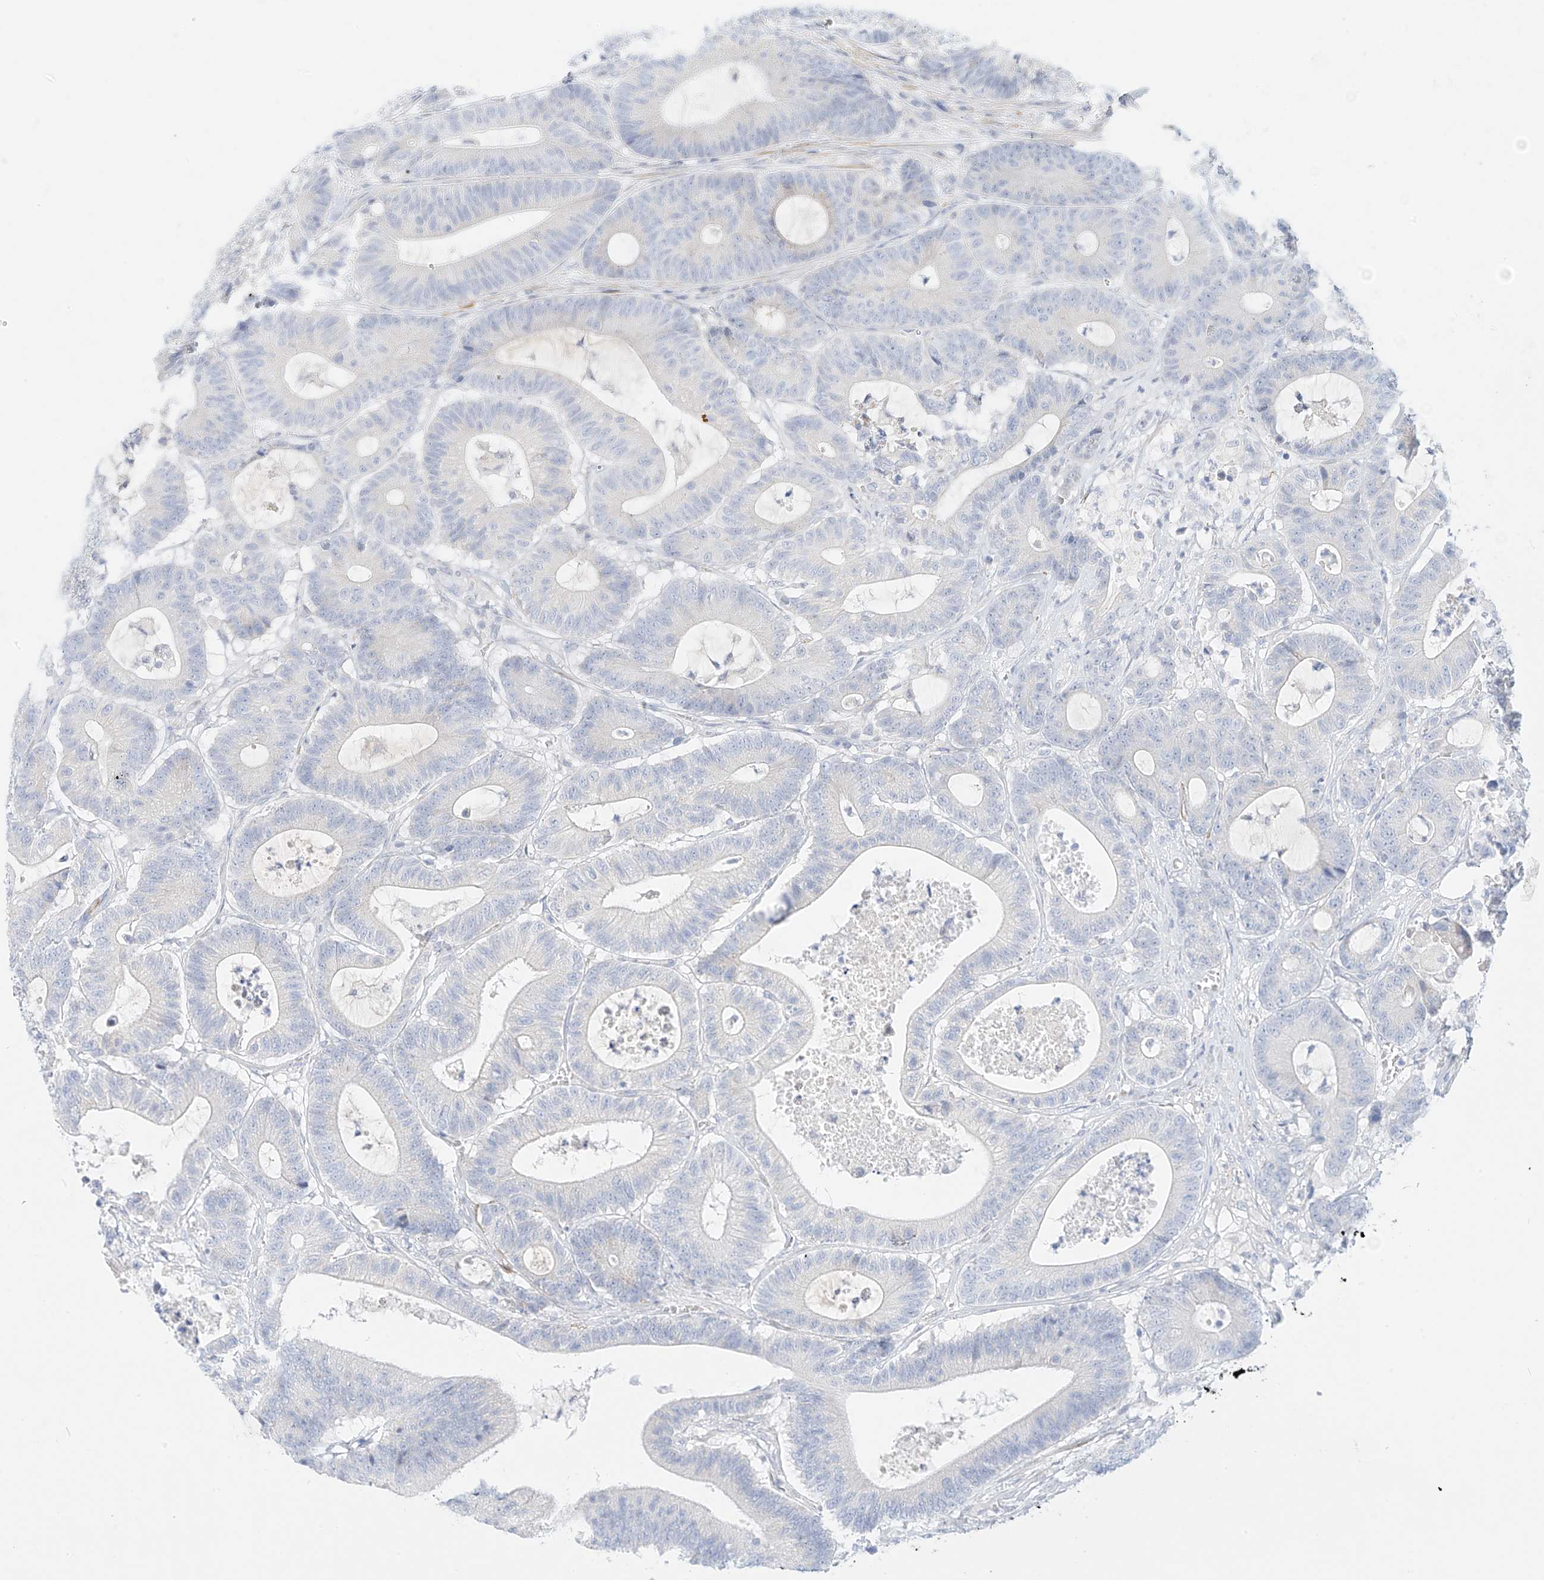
{"staining": {"intensity": "negative", "quantity": "none", "location": "none"}, "tissue": "colorectal cancer", "cell_type": "Tumor cells", "image_type": "cancer", "snomed": [{"axis": "morphology", "description": "Adenocarcinoma, NOS"}, {"axis": "topography", "description": "Colon"}], "caption": "Immunohistochemical staining of human adenocarcinoma (colorectal) reveals no significant staining in tumor cells. (DAB (3,3'-diaminobenzidine) immunohistochemistry, high magnification).", "gene": "ST3GAL5", "patient": {"sex": "female", "age": 84}}